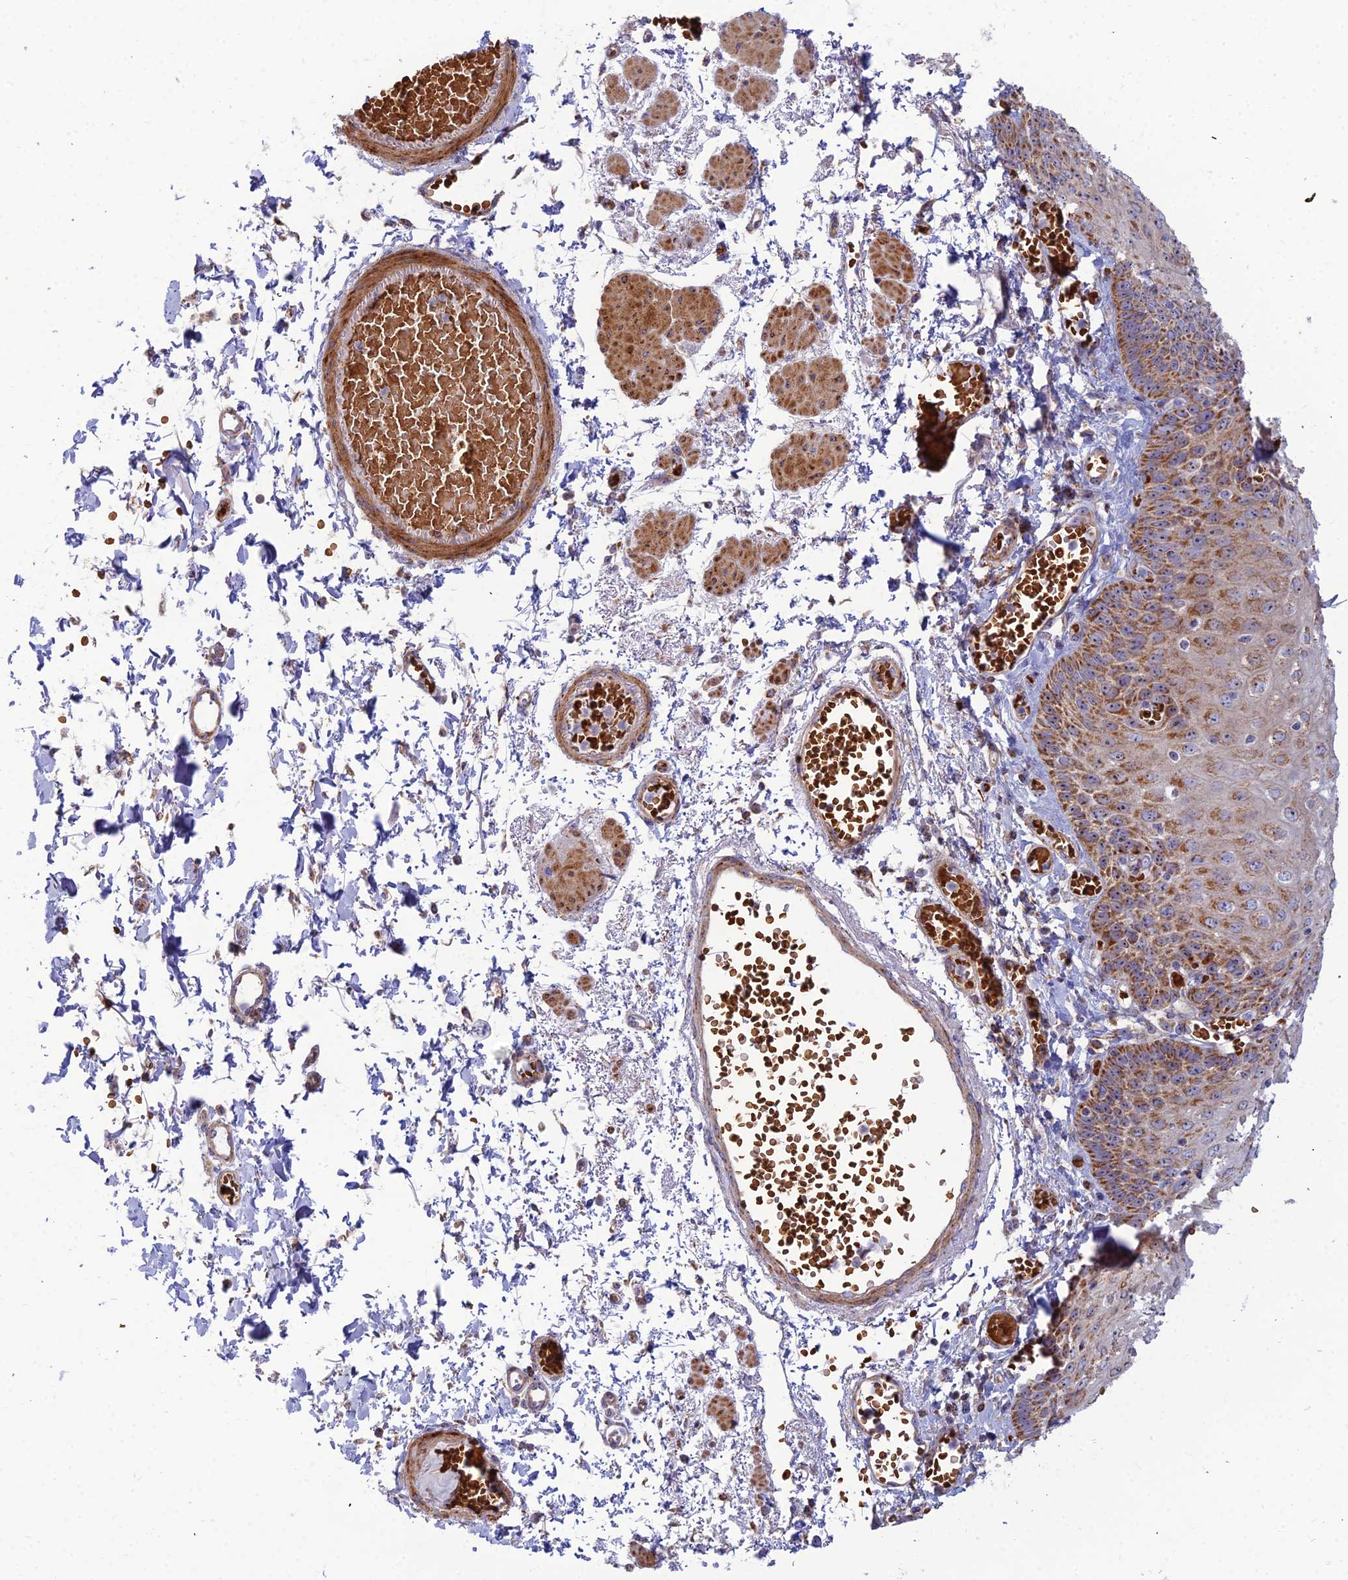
{"staining": {"intensity": "strong", "quantity": "25%-75%", "location": "cytoplasmic/membranous"}, "tissue": "esophagus", "cell_type": "Squamous epithelial cells", "image_type": "normal", "snomed": [{"axis": "morphology", "description": "Normal tissue, NOS"}, {"axis": "topography", "description": "Esophagus"}], "caption": "This histopathology image shows IHC staining of unremarkable human esophagus, with high strong cytoplasmic/membranous positivity in about 25%-75% of squamous epithelial cells.", "gene": "SLC35F4", "patient": {"sex": "male", "age": 81}}